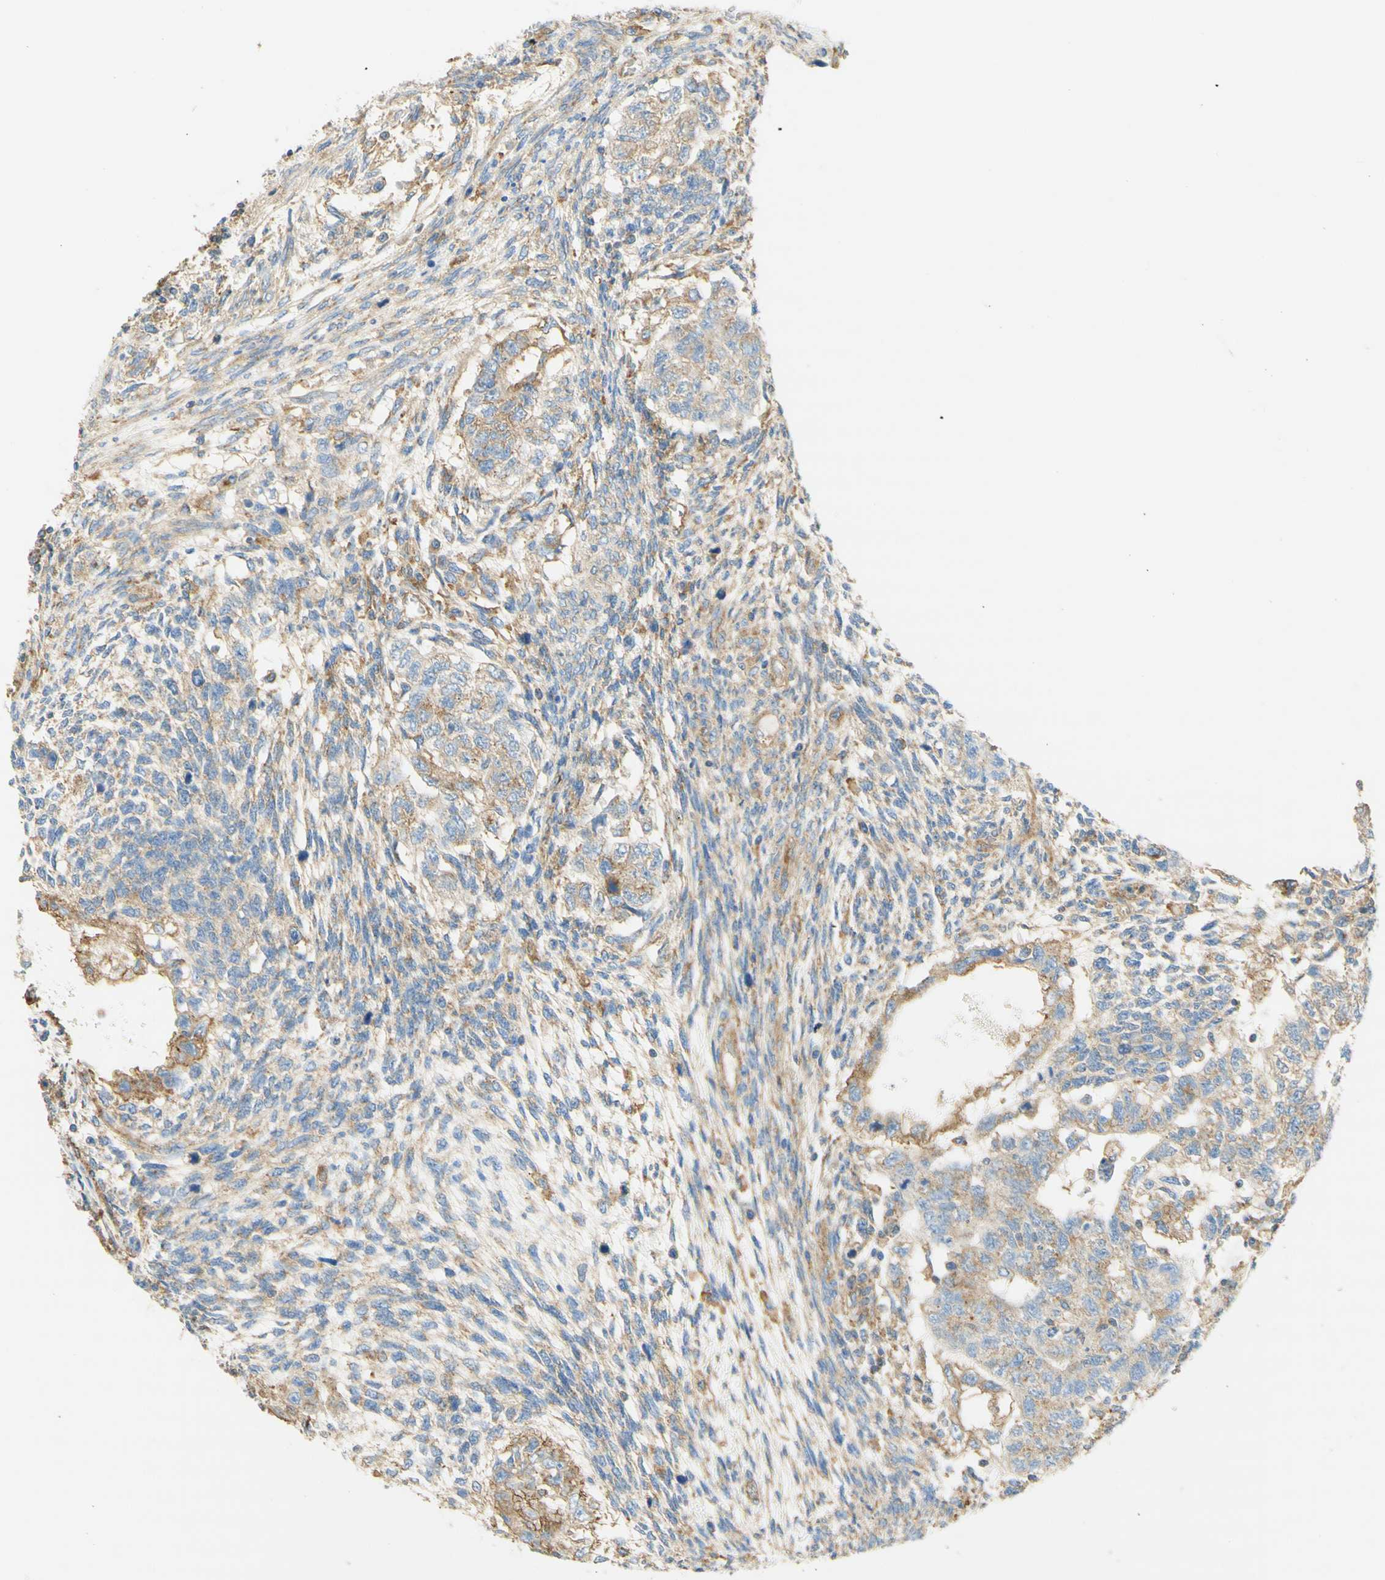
{"staining": {"intensity": "weak", "quantity": ">75%", "location": "cytoplasmic/membranous"}, "tissue": "testis cancer", "cell_type": "Tumor cells", "image_type": "cancer", "snomed": [{"axis": "morphology", "description": "Normal tissue, NOS"}, {"axis": "morphology", "description": "Carcinoma, Embryonal, NOS"}, {"axis": "topography", "description": "Testis"}], "caption": "Immunohistochemistry (IHC) photomicrograph of human embryonal carcinoma (testis) stained for a protein (brown), which exhibits low levels of weak cytoplasmic/membranous expression in about >75% of tumor cells.", "gene": "CLTC", "patient": {"sex": "male", "age": 36}}